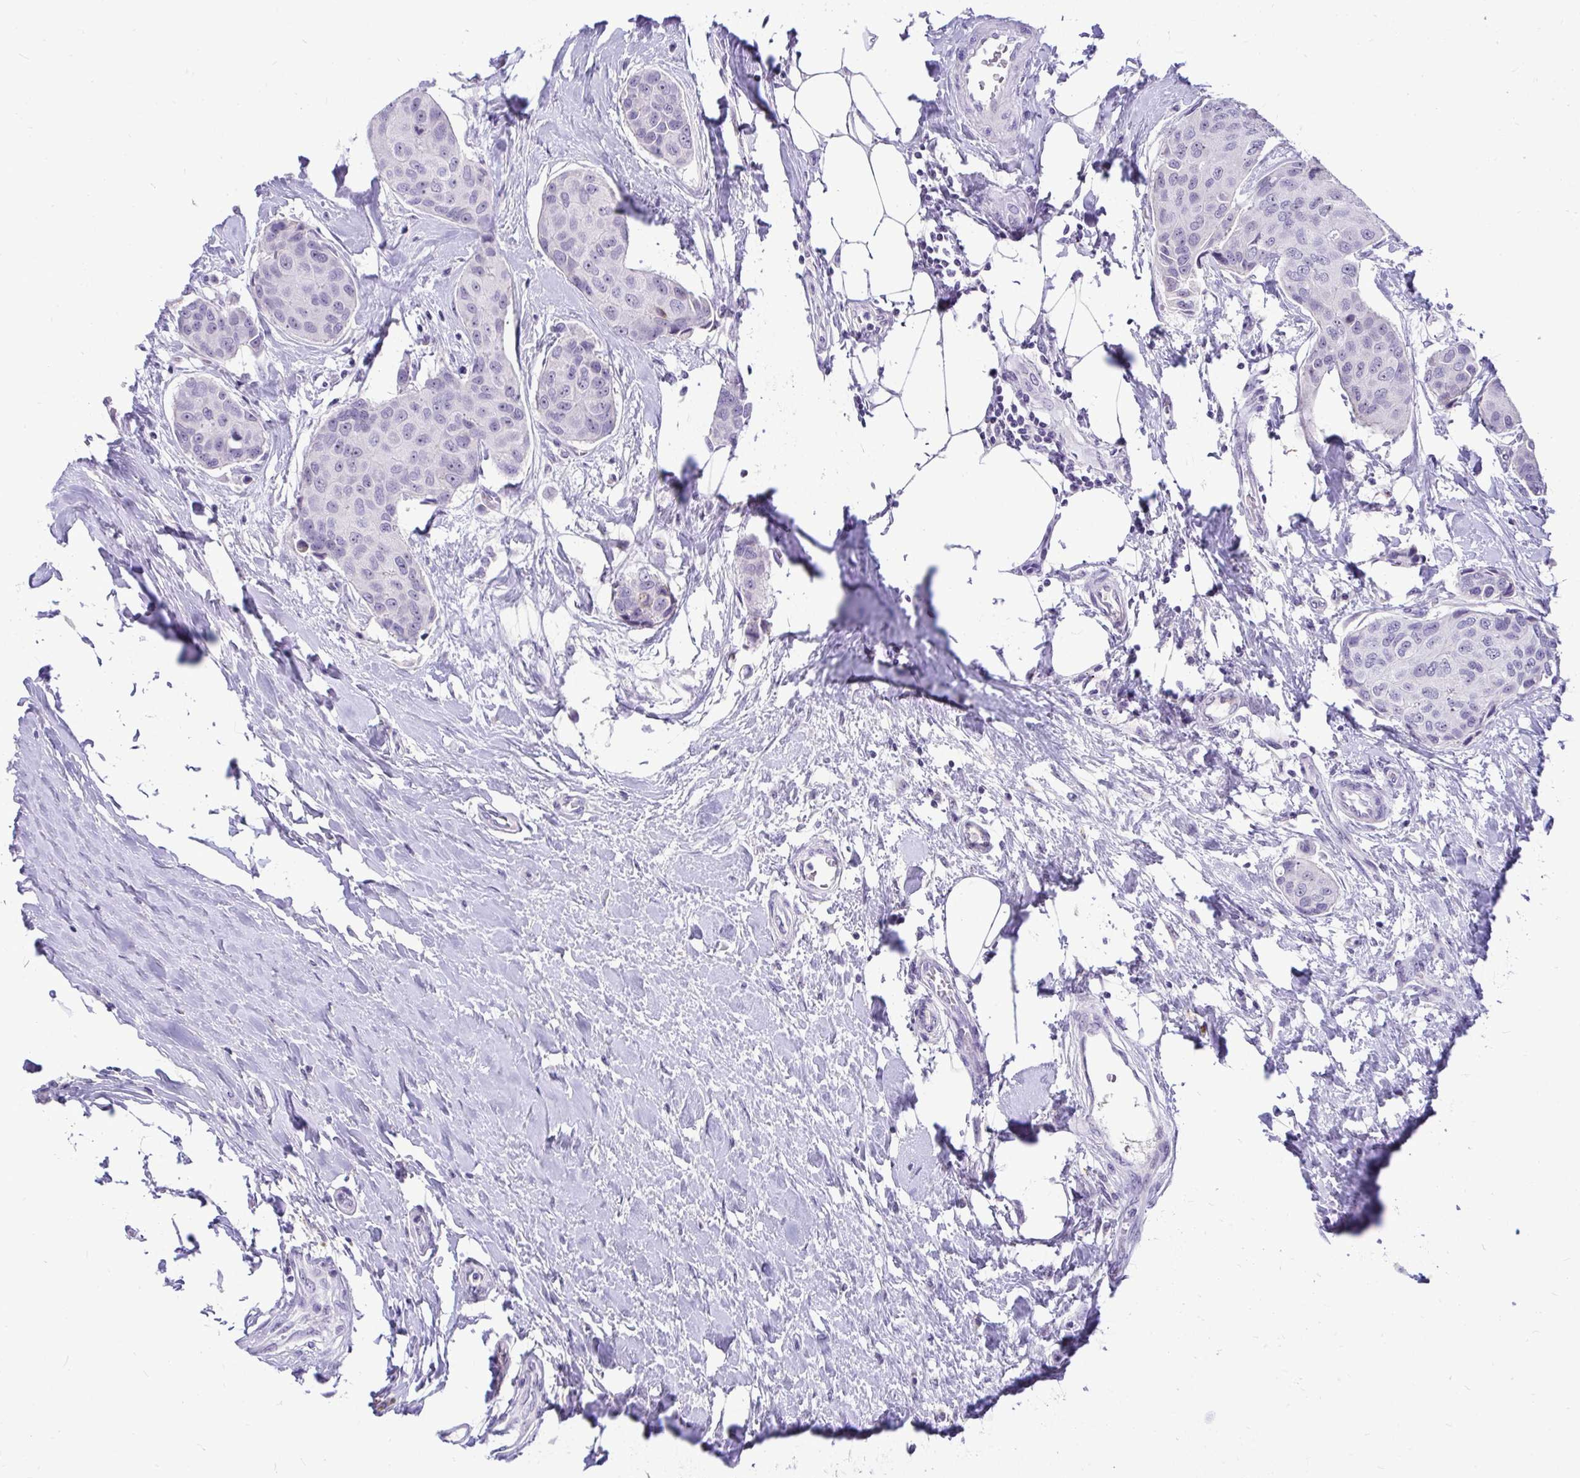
{"staining": {"intensity": "negative", "quantity": "none", "location": "none"}, "tissue": "breast cancer", "cell_type": "Tumor cells", "image_type": "cancer", "snomed": [{"axis": "morphology", "description": "Duct carcinoma"}, {"axis": "topography", "description": "Breast"}], "caption": "A micrograph of human breast cancer (invasive ductal carcinoma) is negative for staining in tumor cells.", "gene": "NIFK", "patient": {"sex": "female", "age": 80}}